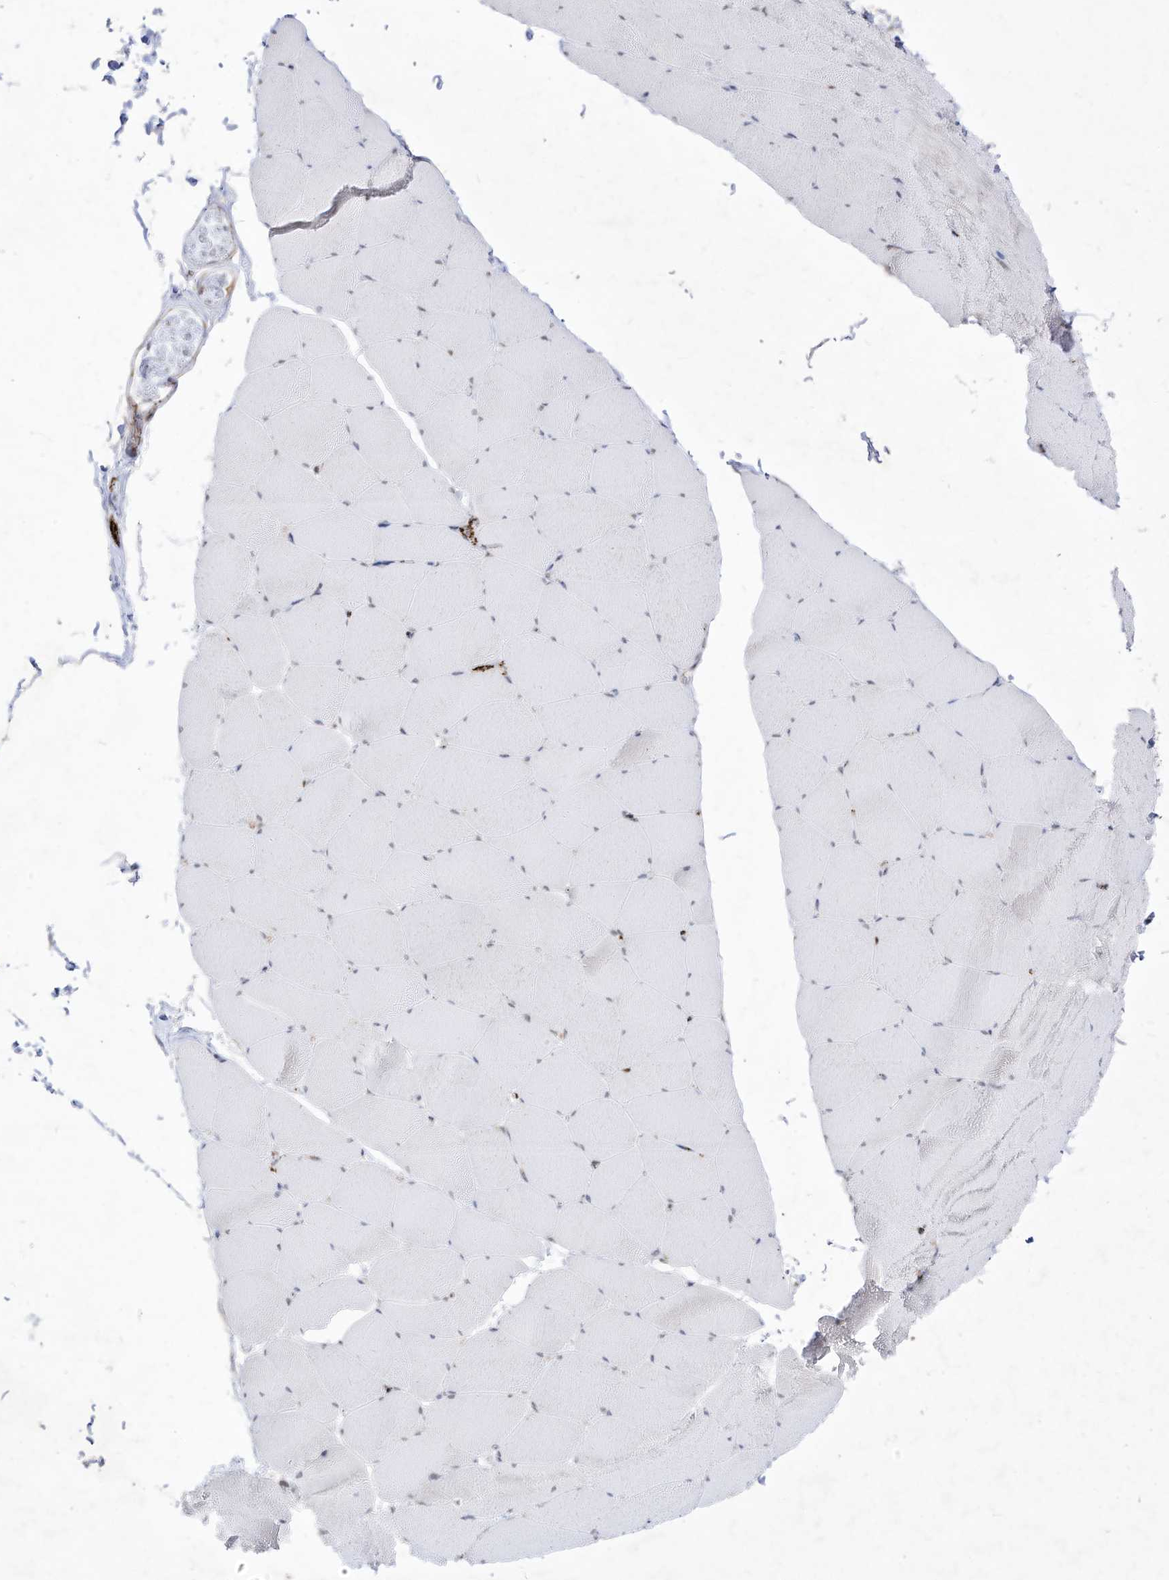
{"staining": {"intensity": "negative", "quantity": "none", "location": "none"}, "tissue": "skeletal muscle", "cell_type": "Myocytes", "image_type": "normal", "snomed": [{"axis": "morphology", "description": "Normal tissue, NOS"}, {"axis": "topography", "description": "Skeletal muscle"}], "caption": "The immunohistochemistry (IHC) photomicrograph has no significant positivity in myocytes of skeletal muscle.", "gene": "ZGRF1", "patient": {"sex": "male", "age": 62}}